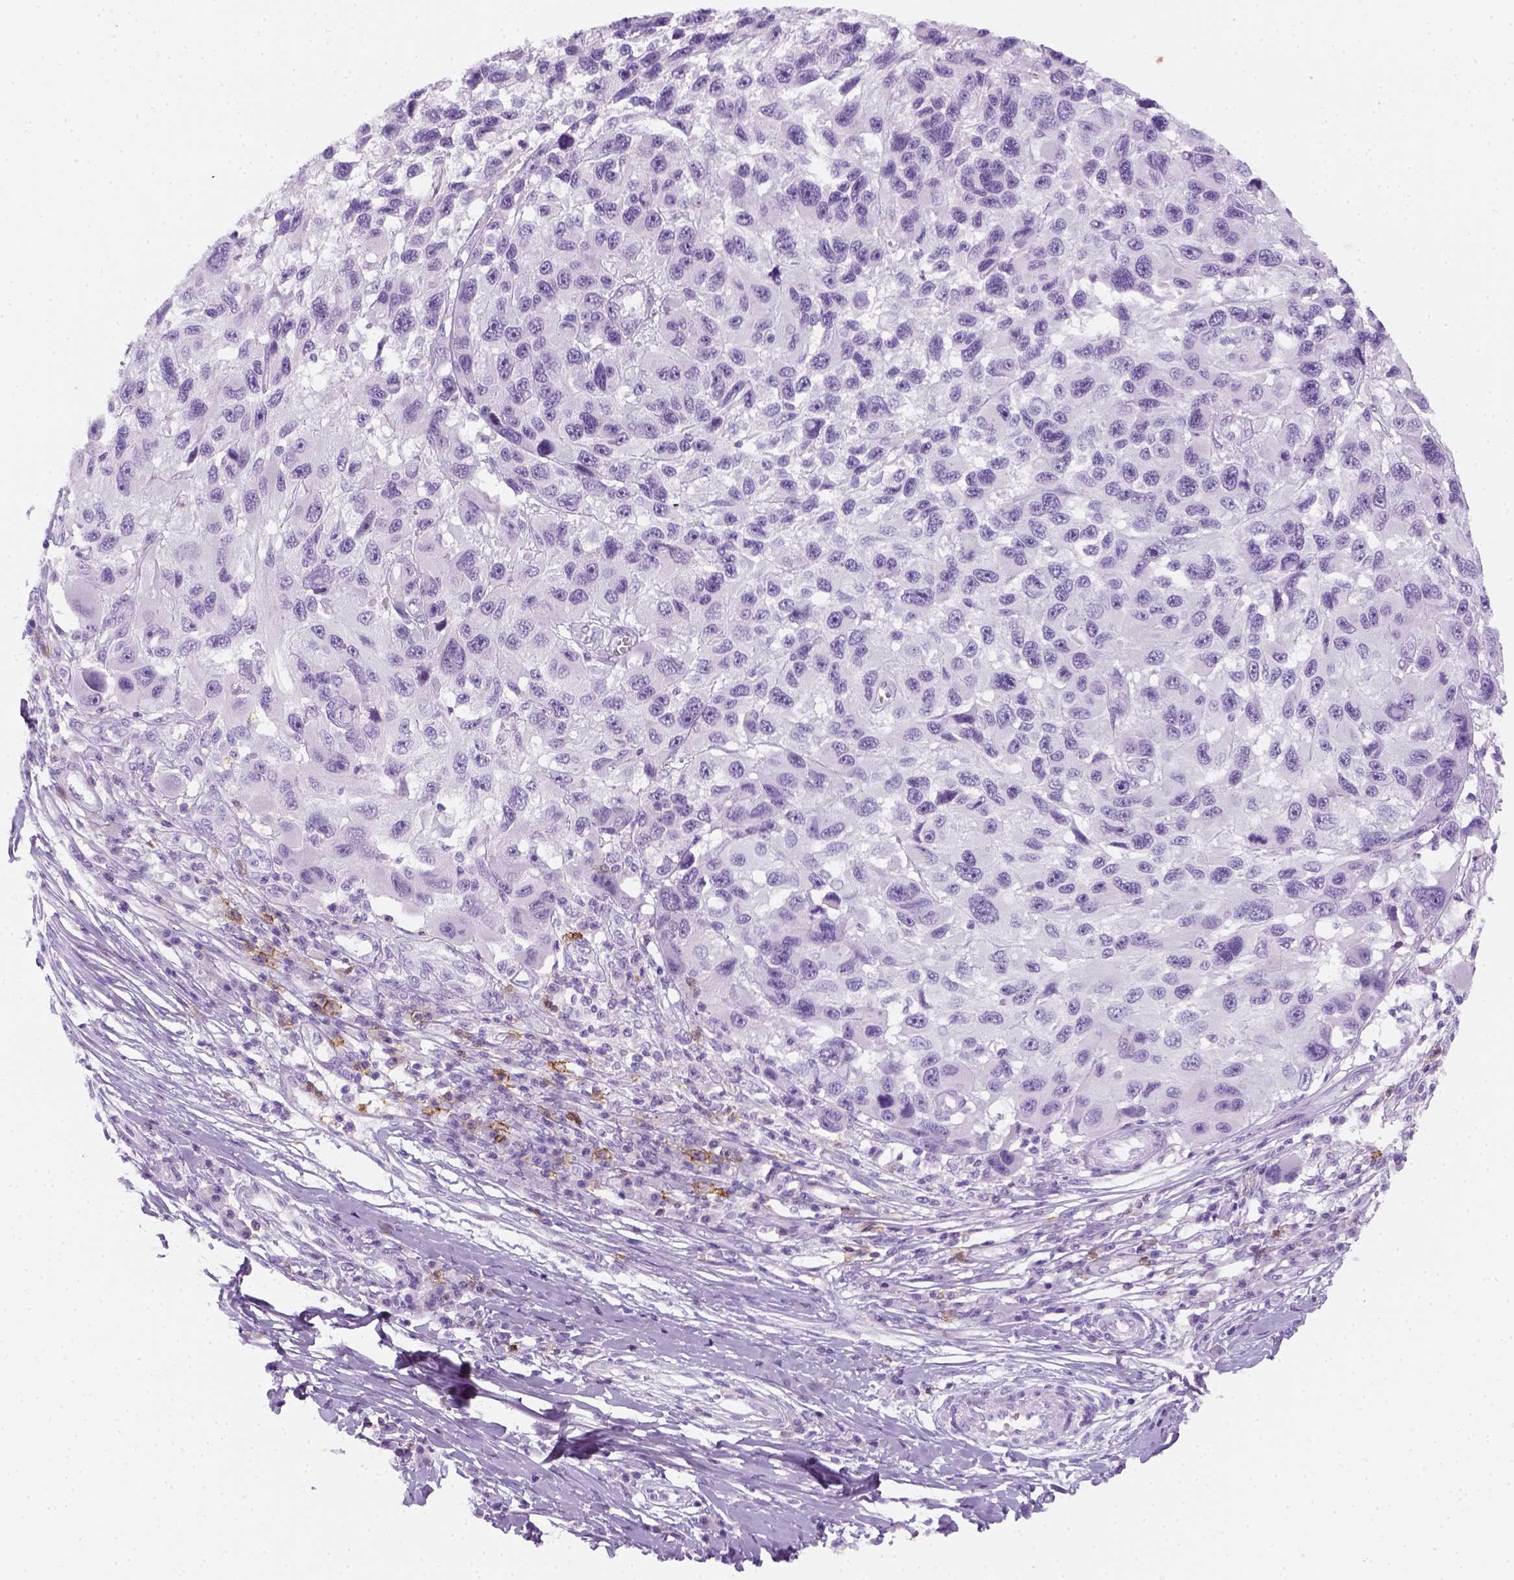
{"staining": {"intensity": "negative", "quantity": "none", "location": "none"}, "tissue": "melanoma", "cell_type": "Tumor cells", "image_type": "cancer", "snomed": [{"axis": "morphology", "description": "Malignant melanoma, NOS"}, {"axis": "topography", "description": "Skin"}], "caption": "This photomicrograph is of malignant melanoma stained with IHC to label a protein in brown with the nuclei are counter-stained blue. There is no expression in tumor cells. The staining is performed using DAB (3,3'-diaminobenzidine) brown chromogen with nuclei counter-stained in using hematoxylin.", "gene": "AQP3", "patient": {"sex": "male", "age": 53}}